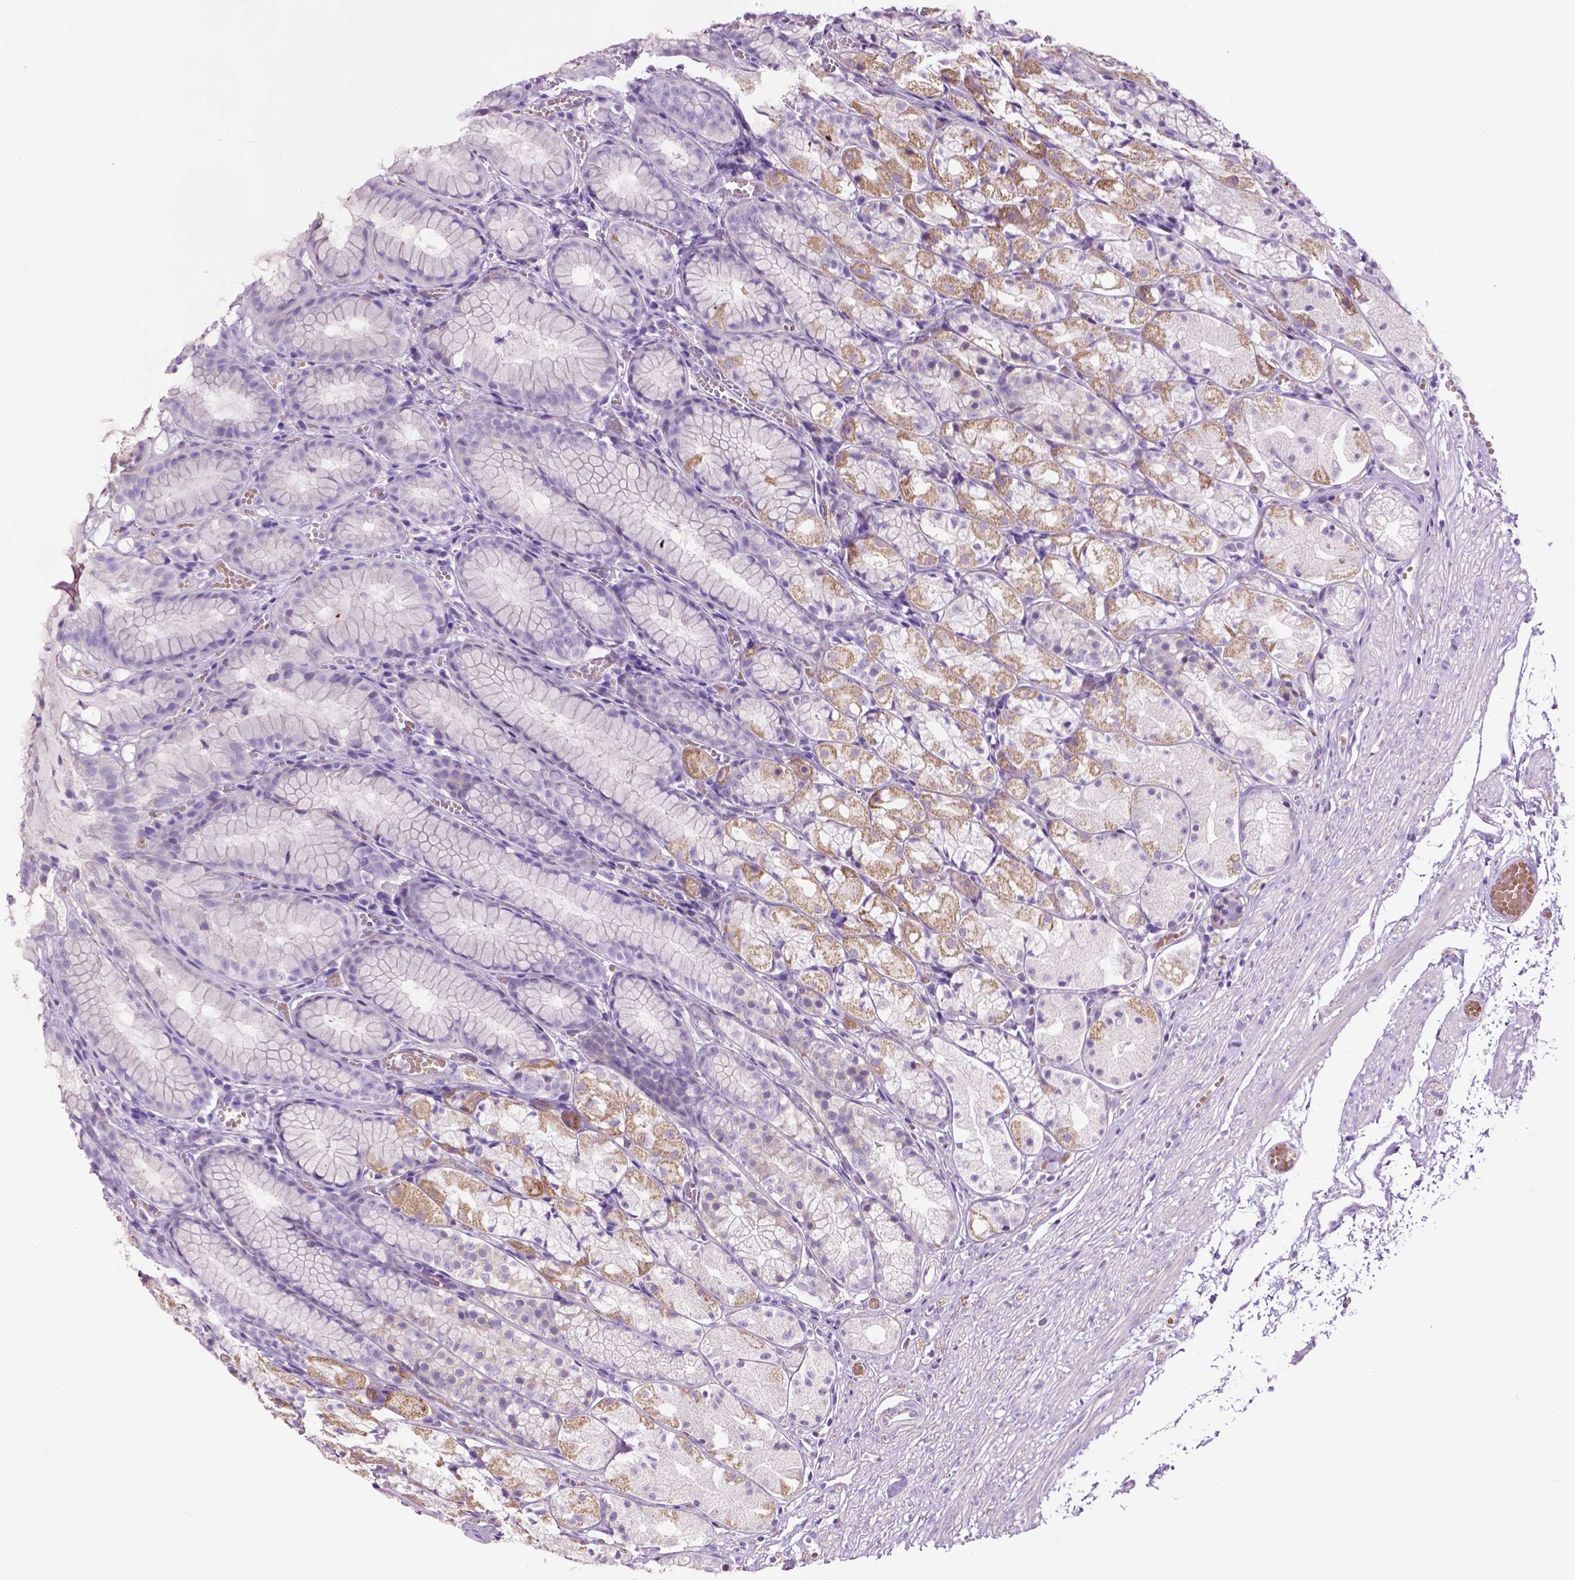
{"staining": {"intensity": "weak", "quantity": "<25%", "location": "cytoplasmic/membranous"}, "tissue": "stomach", "cell_type": "Glandular cells", "image_type": "normal", "snomed": [{"axis": "morphology", "description": "Normal tissue, NOS"}, {"axis": "topography", "description": "Stomach"}], "caption": "Human stomach stained for a protein using IHC shows no positivity in glandular cells.", "gene": "TMEM132E", "patient": {"sex": "male", "age": 70}}